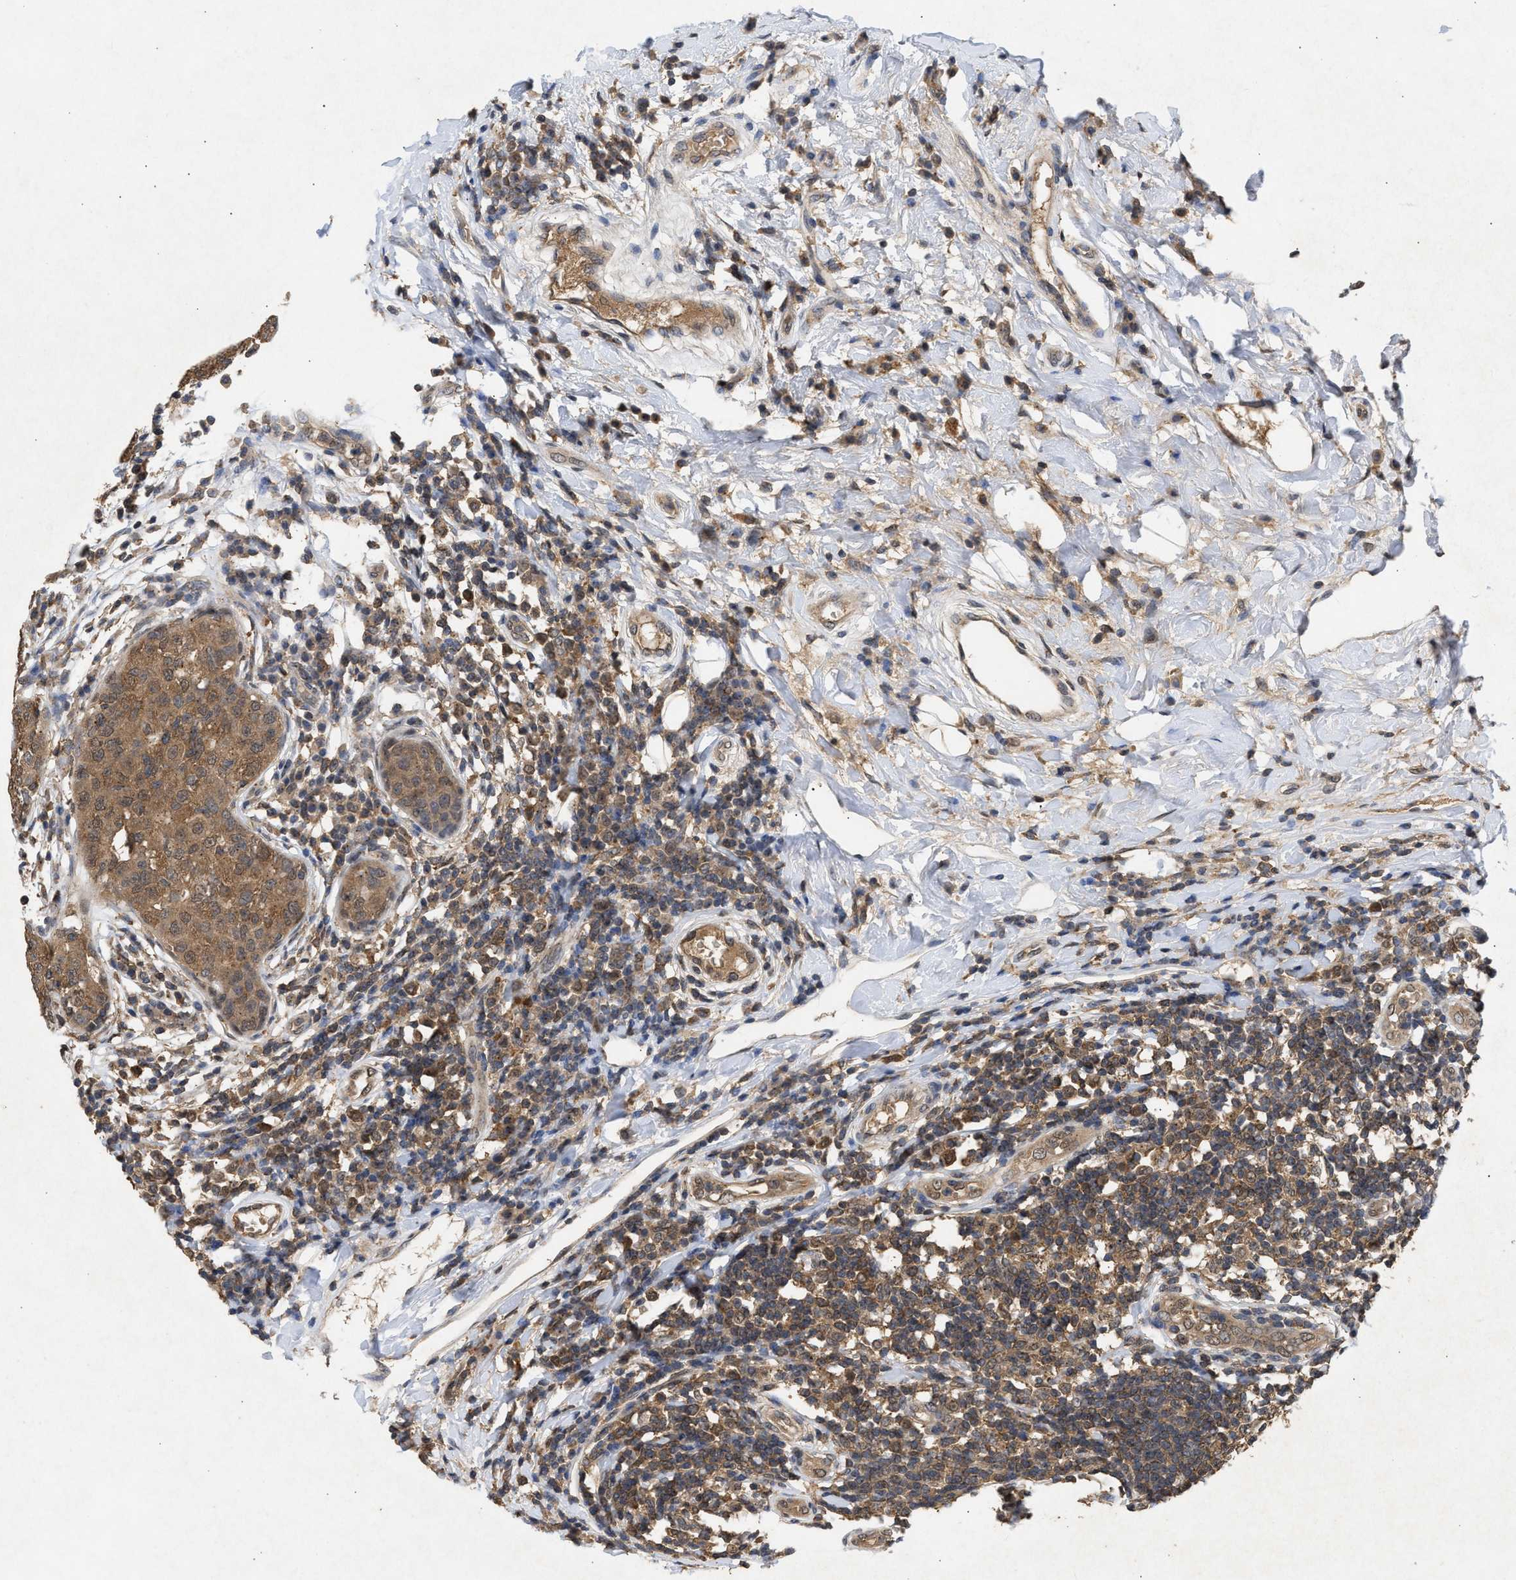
{"staining": {"intensity": "moderate", "quantity": ">75%", "location": "cytoplasmic/membranous"}, "tissue": "breast cancer", "cell_type": "Tumor cells", "image_type": "cancer", "snomed": [{"axis": "morphology", "description": "Duct carcinoma"}, {"axis": "topography", "description": "Breast"}], "caption": "Human breast invasive ductal carcinoma stained with a brown dye exhibits moderate cytoplasmic/membranous positive positivity in about >75% of tumor cells.", "gene": "FITM1", "patient": {"sex": "female", "age": 27}}